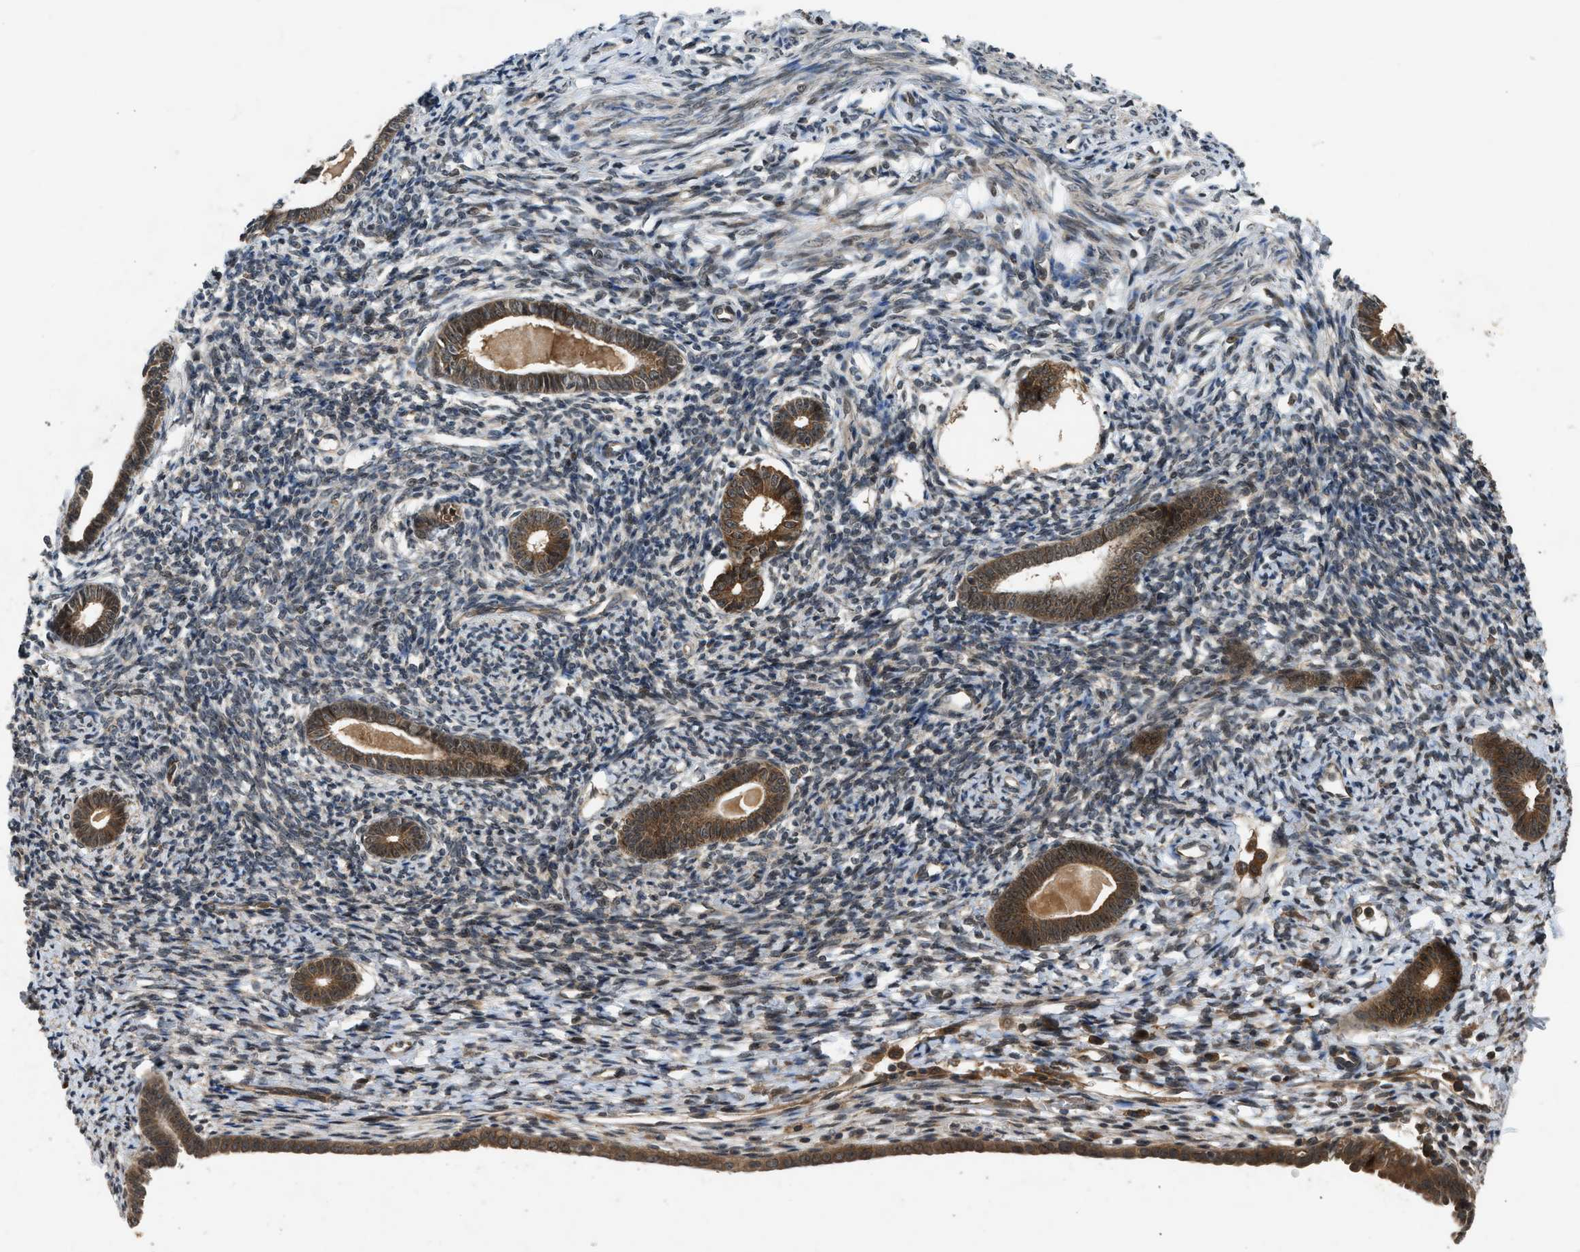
{"staining": {"intensity": "strong", "quantity": ">75%", "location": "cytoplasmic/membranous,nuclear"}, "tissue": "endometrium", "cell_type": "Cells in endometrial stroma", "image_type": "normal", "snomed": [{"axis": "morphology", "description": "Normal tissue, NOS"}, {"axis": "topography", "description": "Endometrium"}], "caption": "A micrograph of endometrium stained for a protein shows strong cytoplasmic/membranous,nuclear brown staining in cells in endometrial stroma.", "gene": "TXNL1", "patient": {"sex": "female", "age": 71}}